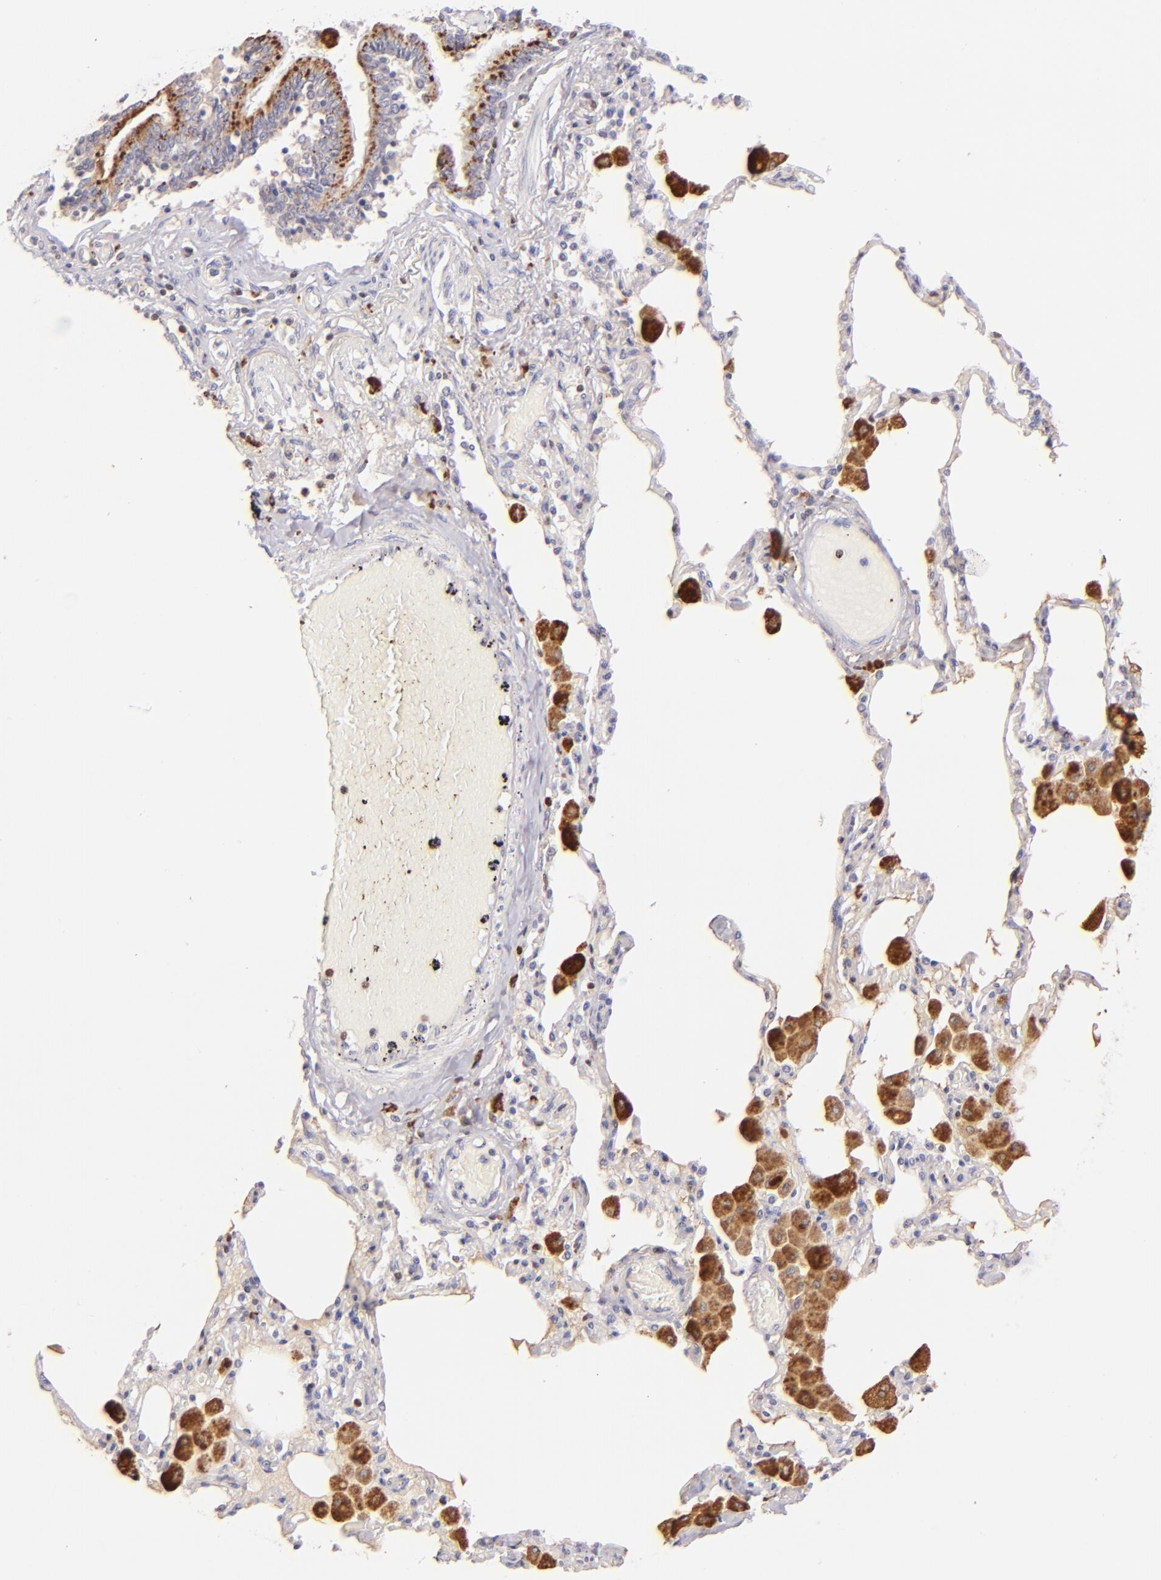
{"staining": {"intensity": "moderate", "quantity": ">75%", "location": "cytoplasmic/membranous"}, "tissue": "bronchus", "cell_type": "Respiratory epithelial cells", "image_type": "normal", "snomed": [{"axis": "morphology", "description": "Normal tissue, NOS"}, {"axis": "morphology", "description": "Squamous cell carcinoma, NOS"}, {"axis": "topography", "description": "Bronchus"}, {"axis": "topography", "description": "Lung"}], "caption": "A photomicrograph of bronchus stained for a protein demonstrates moderate cytoplasmic/membranous brown staining in respiratory epithelial cells.", "gene": "ZAP70", "patient": {"sex": "female", "age": 47}}